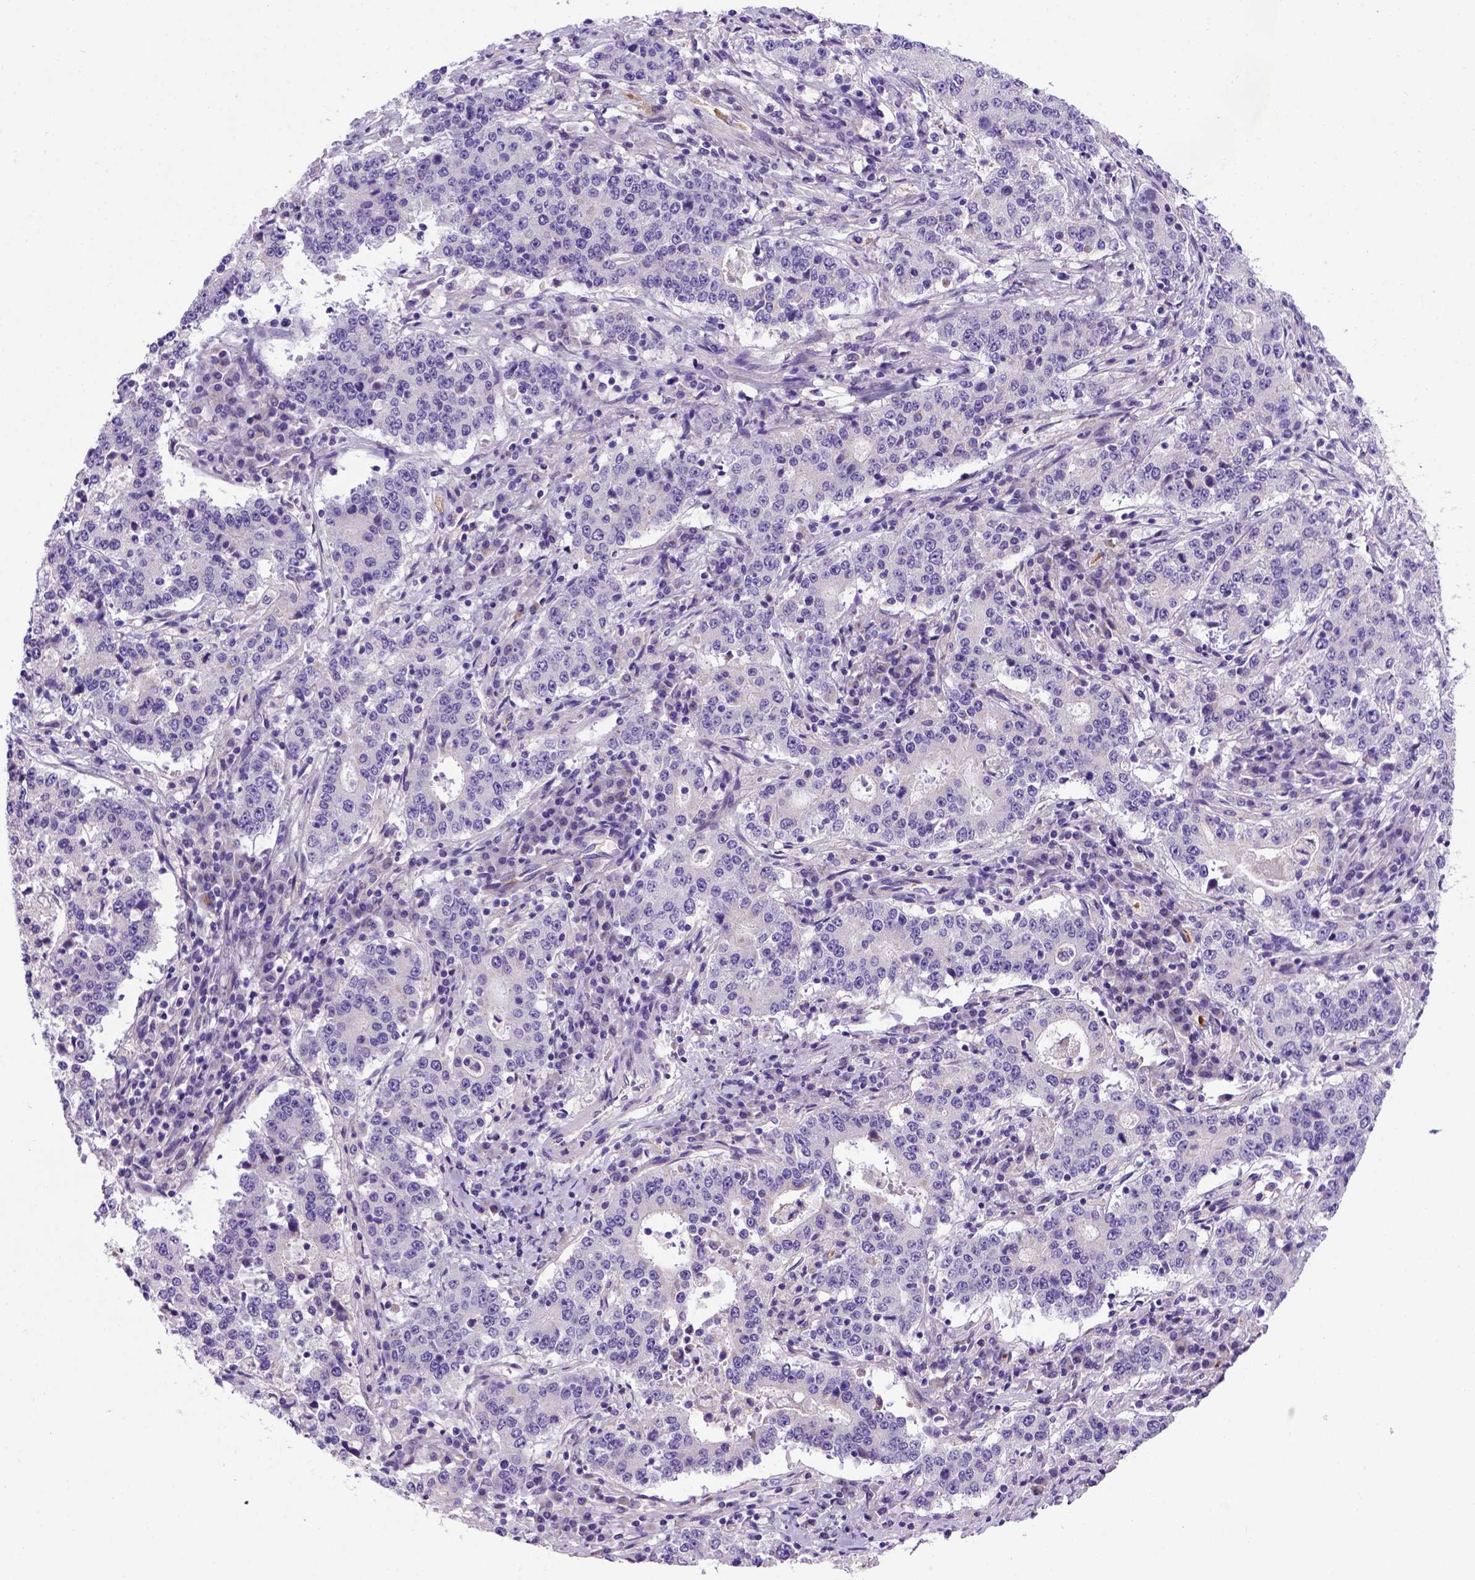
{"staining": {"intensity": "negative", "quantity": "none", "location": "none"}, "tissue": "stomach cancer", "cell_type": "Tumor cells", "image_type": "cancer", "snomed": [{"axis": "morphology", "description": "Adenocarcinoma, NOS"}, {"axis": "topography", "description": "Stomach"}], "caption": "An image of human stomach adenocarcinoma is negative for staining in tumor cells.", "gene": "ADAM12", "patient": {"sex": "male", "age": 59}}